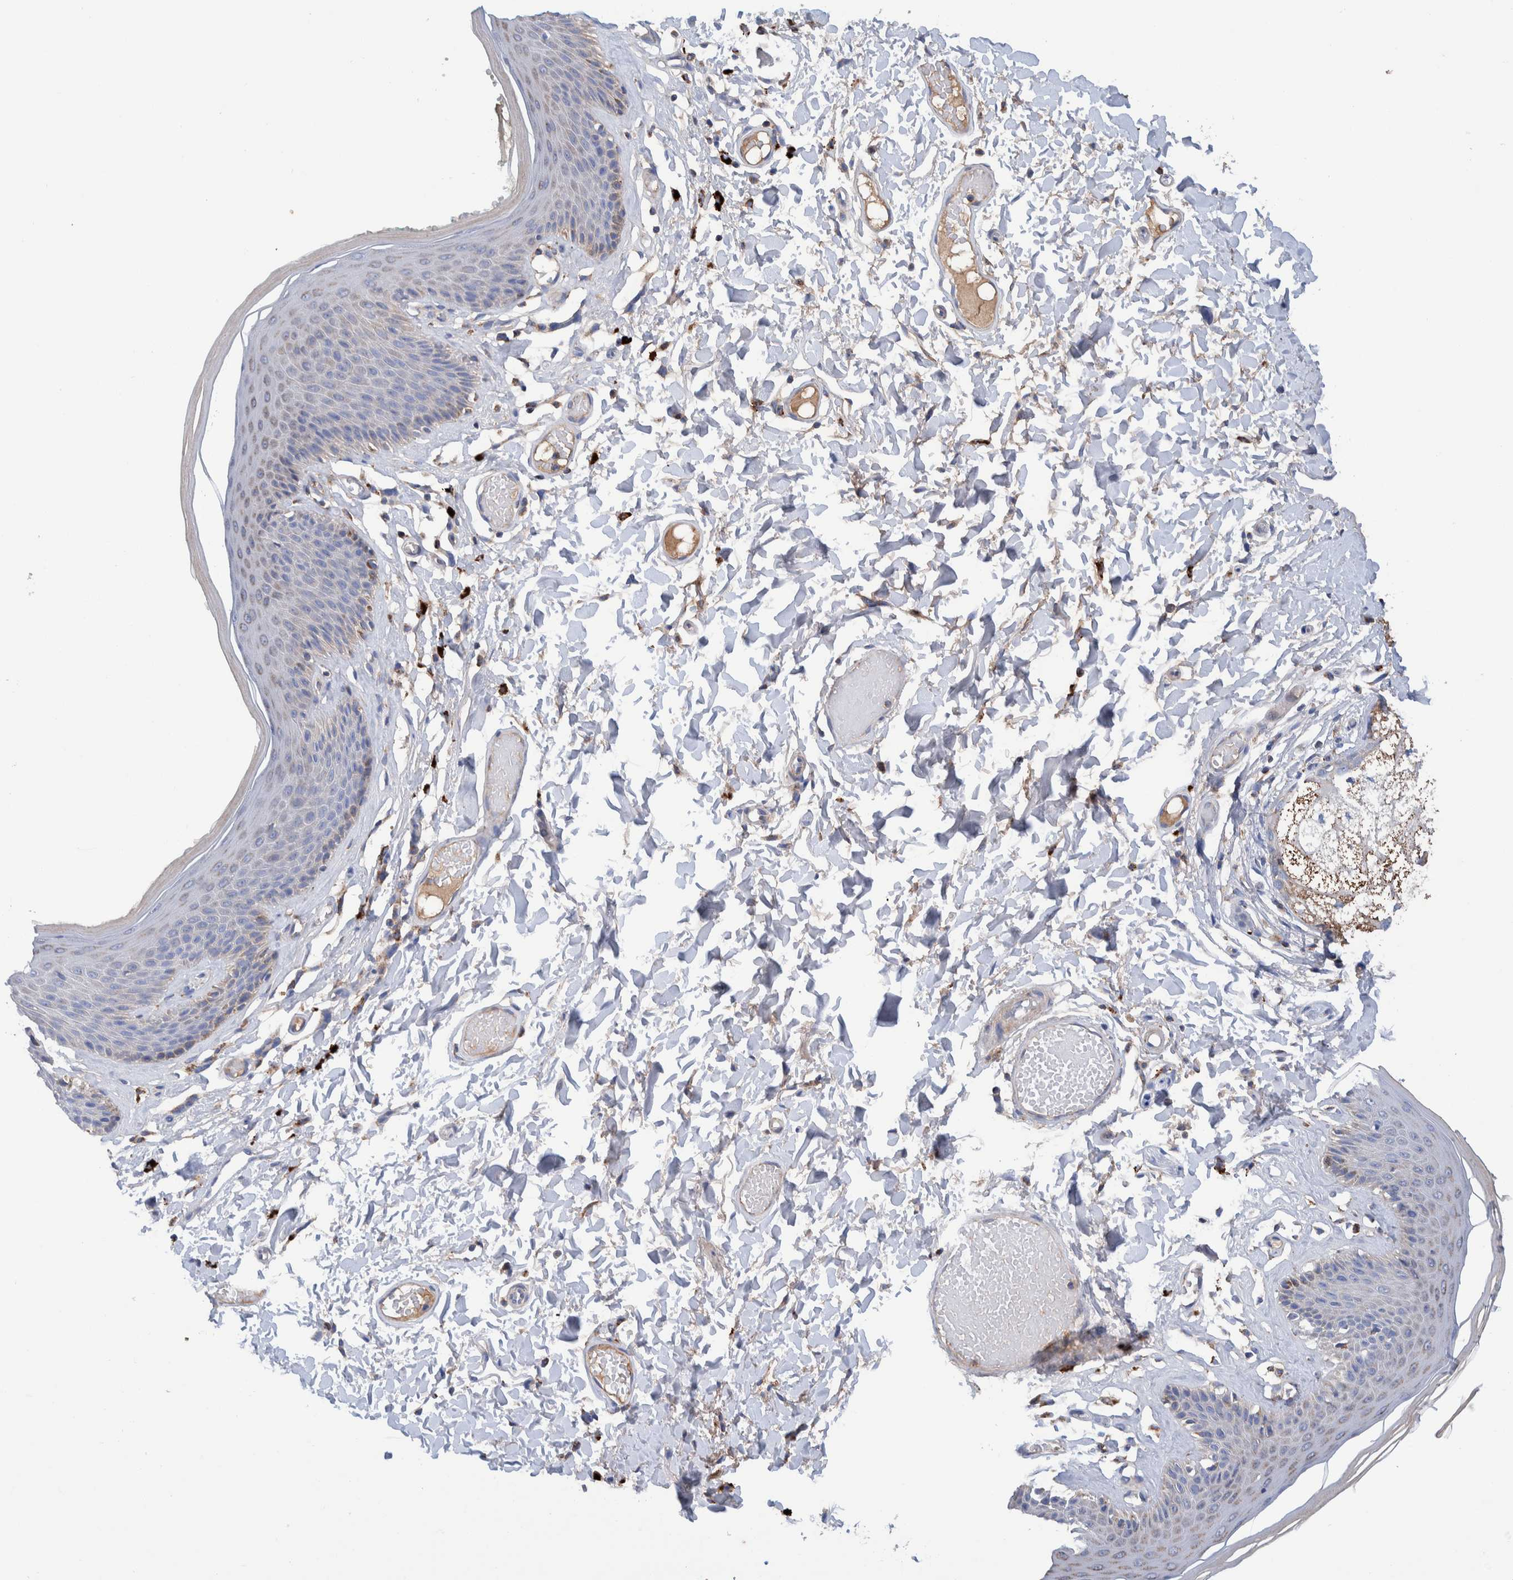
{"staining": {"intensity": "moderate", "quantity": "<25%", "location": "cytoplasmic/membranous"}, "tissue": "skin", "cell_type": "Epidermal cells", "image_type": "normal", "snomed": [{"axis": "morphology", "description": "Normal tissue, NOS"}, {"axis": "topography", "description": "Vulva"}], "caption": "Skin stained with IHC shows moderate cytoplasmic/membranous expression in about <25% of epidermal cells. (DAB = brown stain, brightfield microscopy at high magnification).", "gene": "DECR1", "patient": {"sex": "female", "age": 73}}